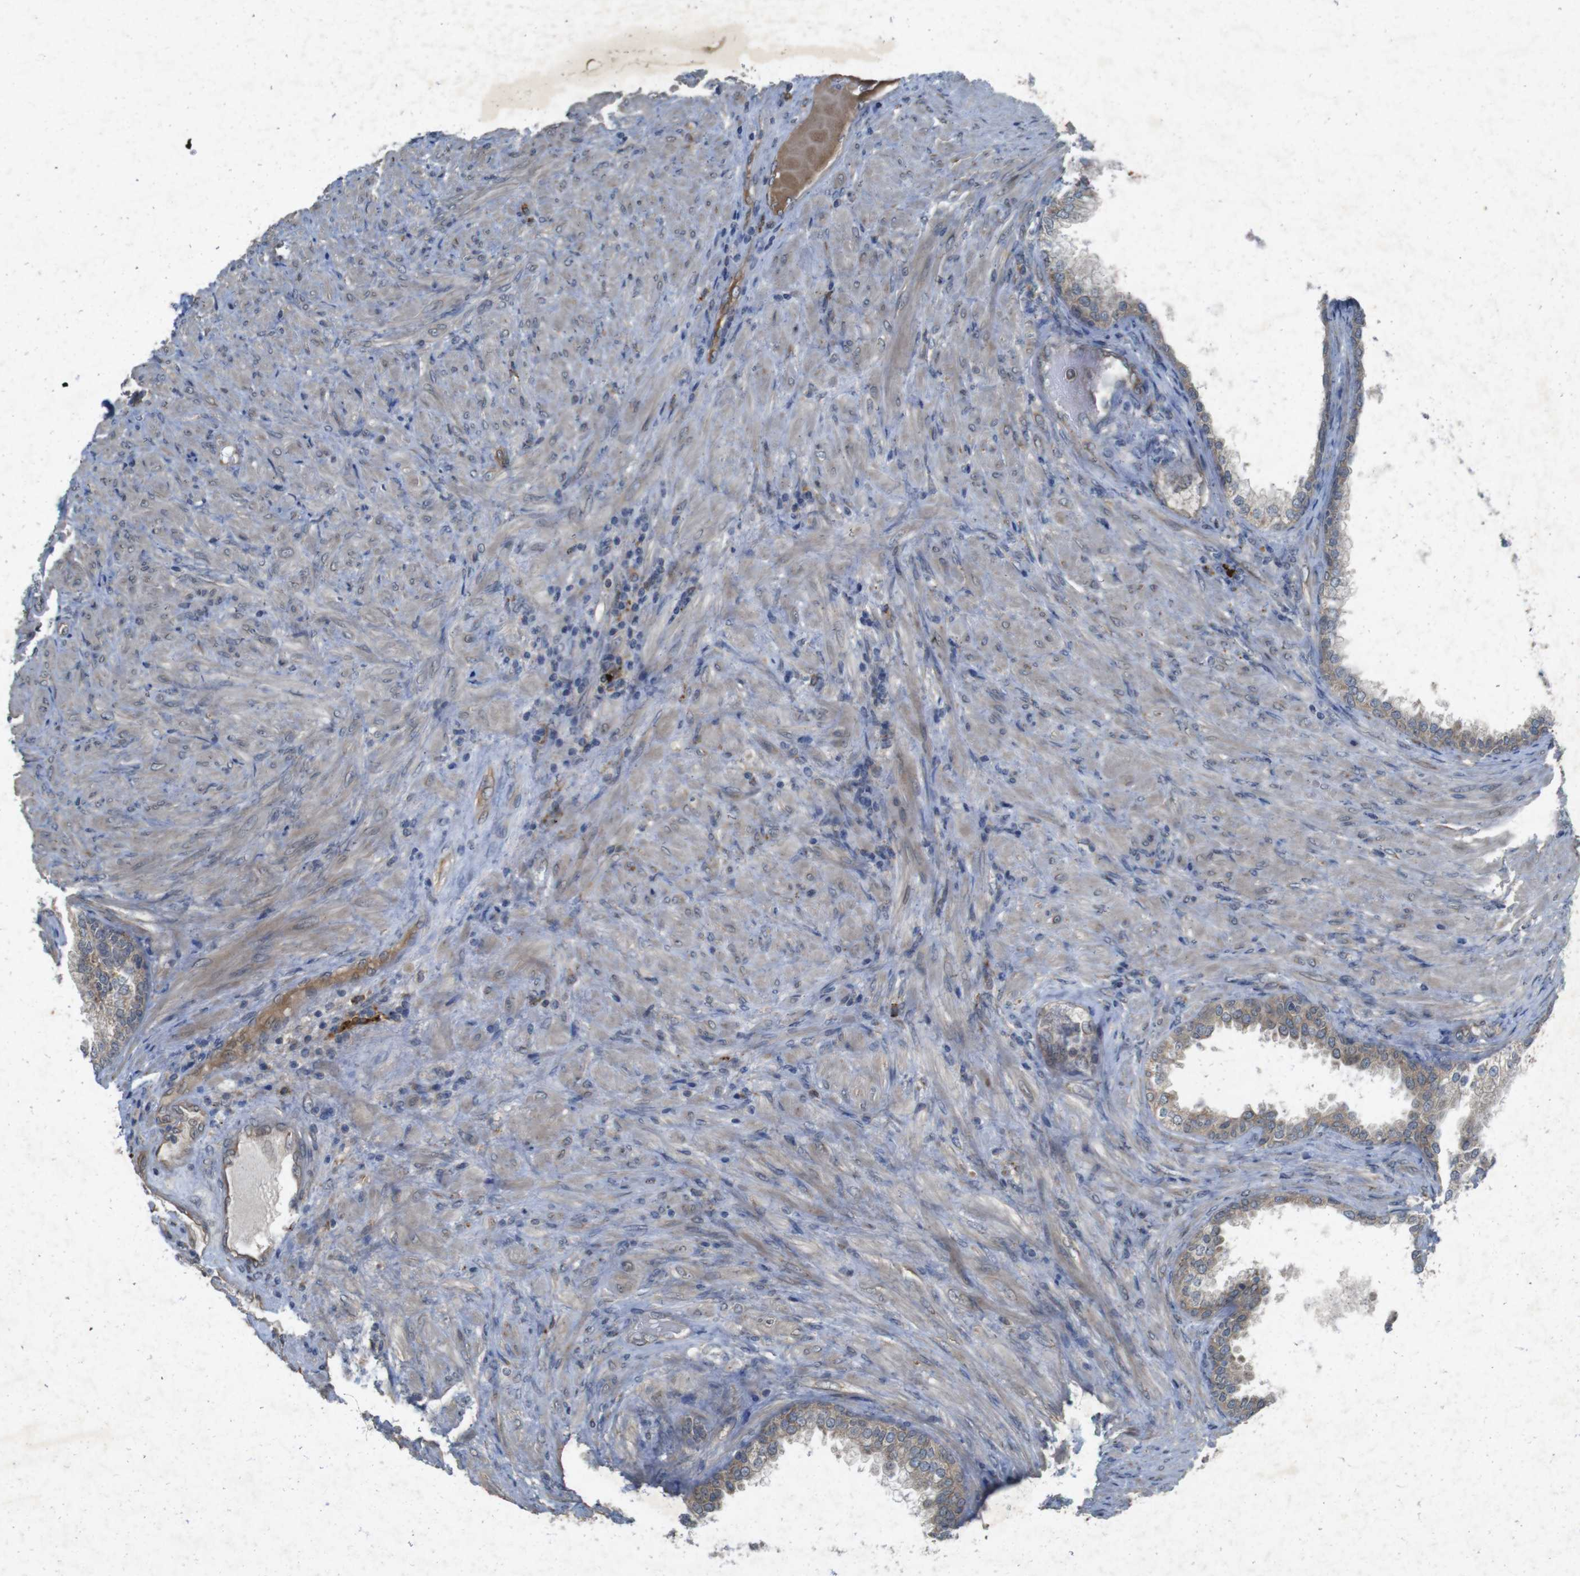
{"staining": {"intensity": "weak", "quantity": "25%-75%", "location": "cytoplasmic/membranous"}, "tissue": "prostate", "cell_type": "Glandular cells", "image_type": "normal", "snomed": [{"axis": "morphology", "description": "Normal tissue, NOS"}, {"axis": "topography", "description": "Prostate"}], "caption": "Glandular cells demonstrate low levels of weak cytoplasmic/membranous expression in about 25%-75% of cells in benign human prostate.", "gene": "FLCN", "patient": {"sex": "male", "age": 76}}